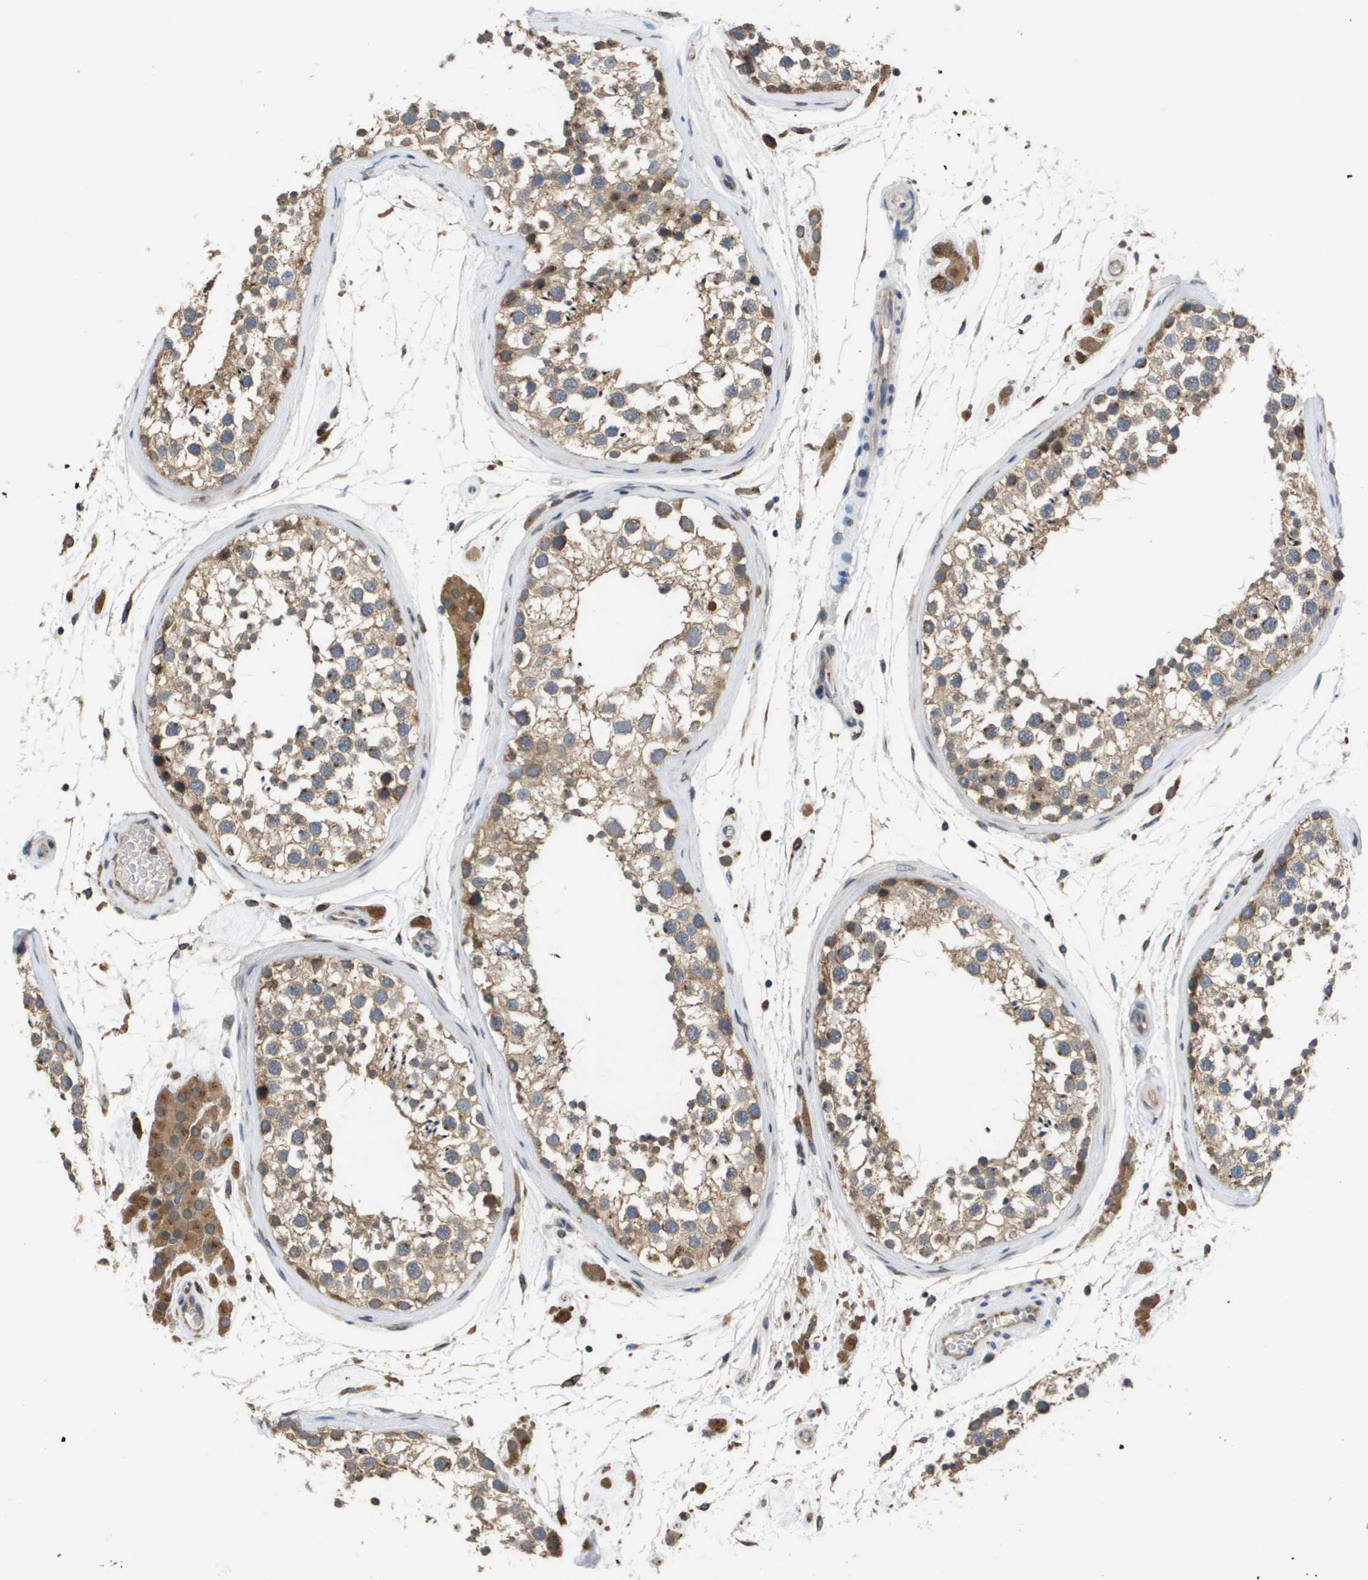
{"staining": {"intensity": "moderate", "quantity": ">75%", "location": "cytoplasmic/membranous"}, "tissue": "testis", "cell_type": "Cells in seminiferous ducts", "image_type": "normal", "snomed": [{"axis": "morphology", "description": "Normal tissue, NOS"}, {"axis": "topography", "description": "Testis"}], "caption": "About >75% of cells in seminiferous ducts in unremarkable human testis demonstrate moderate cytoplasmic/membranous protein positivity as visualized by brown immunohistochemical staining.", "gene": "PCK1", "patient": {"sex": "male", "age": 46}}